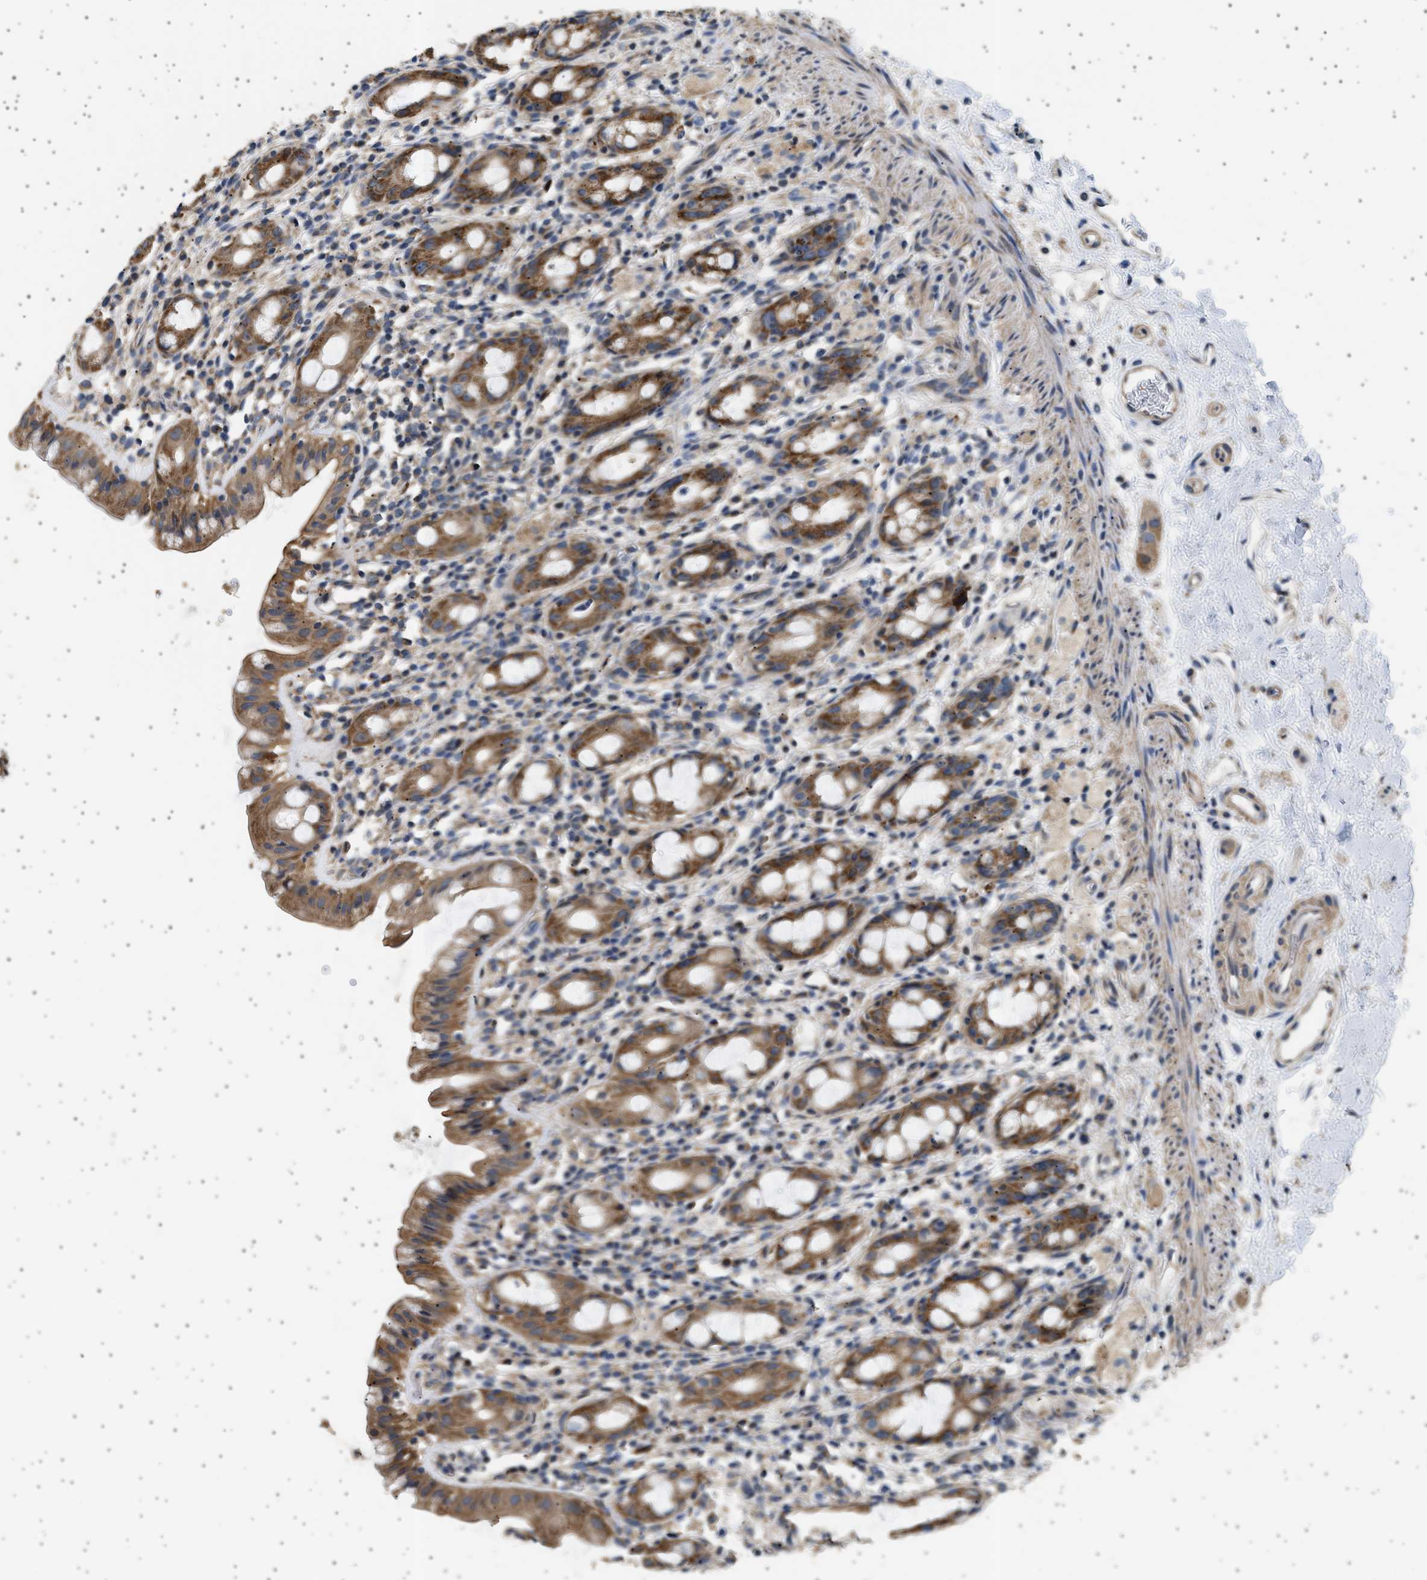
{"staining": {"intensity": "moderate", "quantity": ">75%", "location": "cytoplasmic/membranous"}, "tissue": "rectum", "cell_type": "Glandular cells", "image_type": "normal", "snomed": [{"axis": "morphology", "description": "Normal tissue, NOS"}, {"axis": "topography", "description": "Rectum"}], "caption": "A high-resolution micrograph shows immunohistochemistry staining of unremarkable rectum, which demonstrates moderate cytoplasmic/membranous staining in about >75% of glandular cells.", "gene": "KCNA4", "patient": {"sex": "male", "age": 44}}